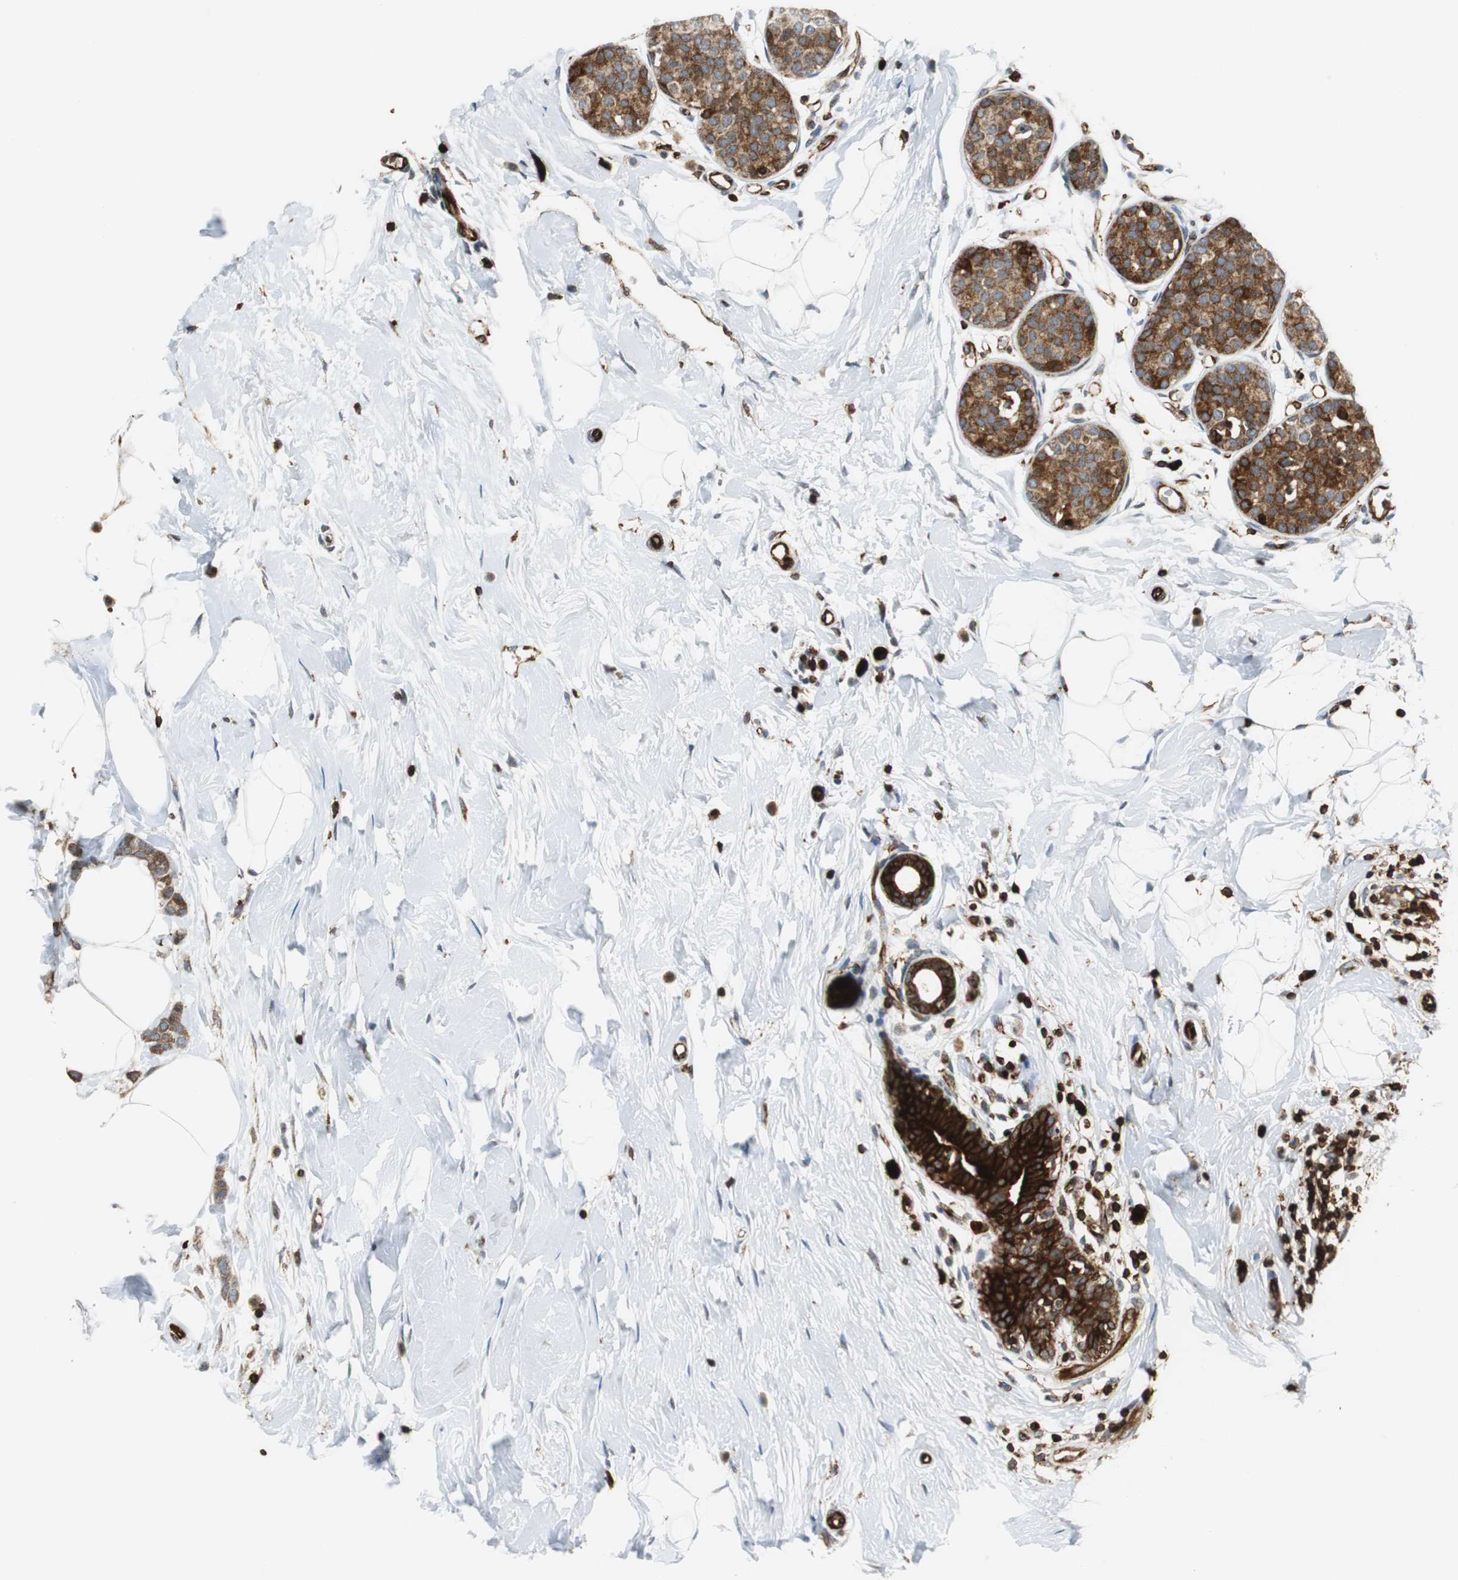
{"staining": {"intensity": "weak", "quantity": ">75%", "location": "cytoplasmic/membranous"}, "tissue": "breast cancer", "cell_type": "Tumor cells", "image_type": "cancer", "snomed": [{"axis": "morphology", "description": "Lobular carcinoma, in situ"}, {"axis": "morphology", "description": "Lobular carcinoma"}, {"axis": "topography", "description": "Breast"}], "caption": "Immunohistochemistry (IHC) histopathology image of breast lobular carcinoma in situ stained for a protein (brown), which shows low levels of weak cytoplasmic/membranous staining in about >75% of tumor cells.", "gene": "TUBA4A", "patient": {"sex": "female", "age": 41}}